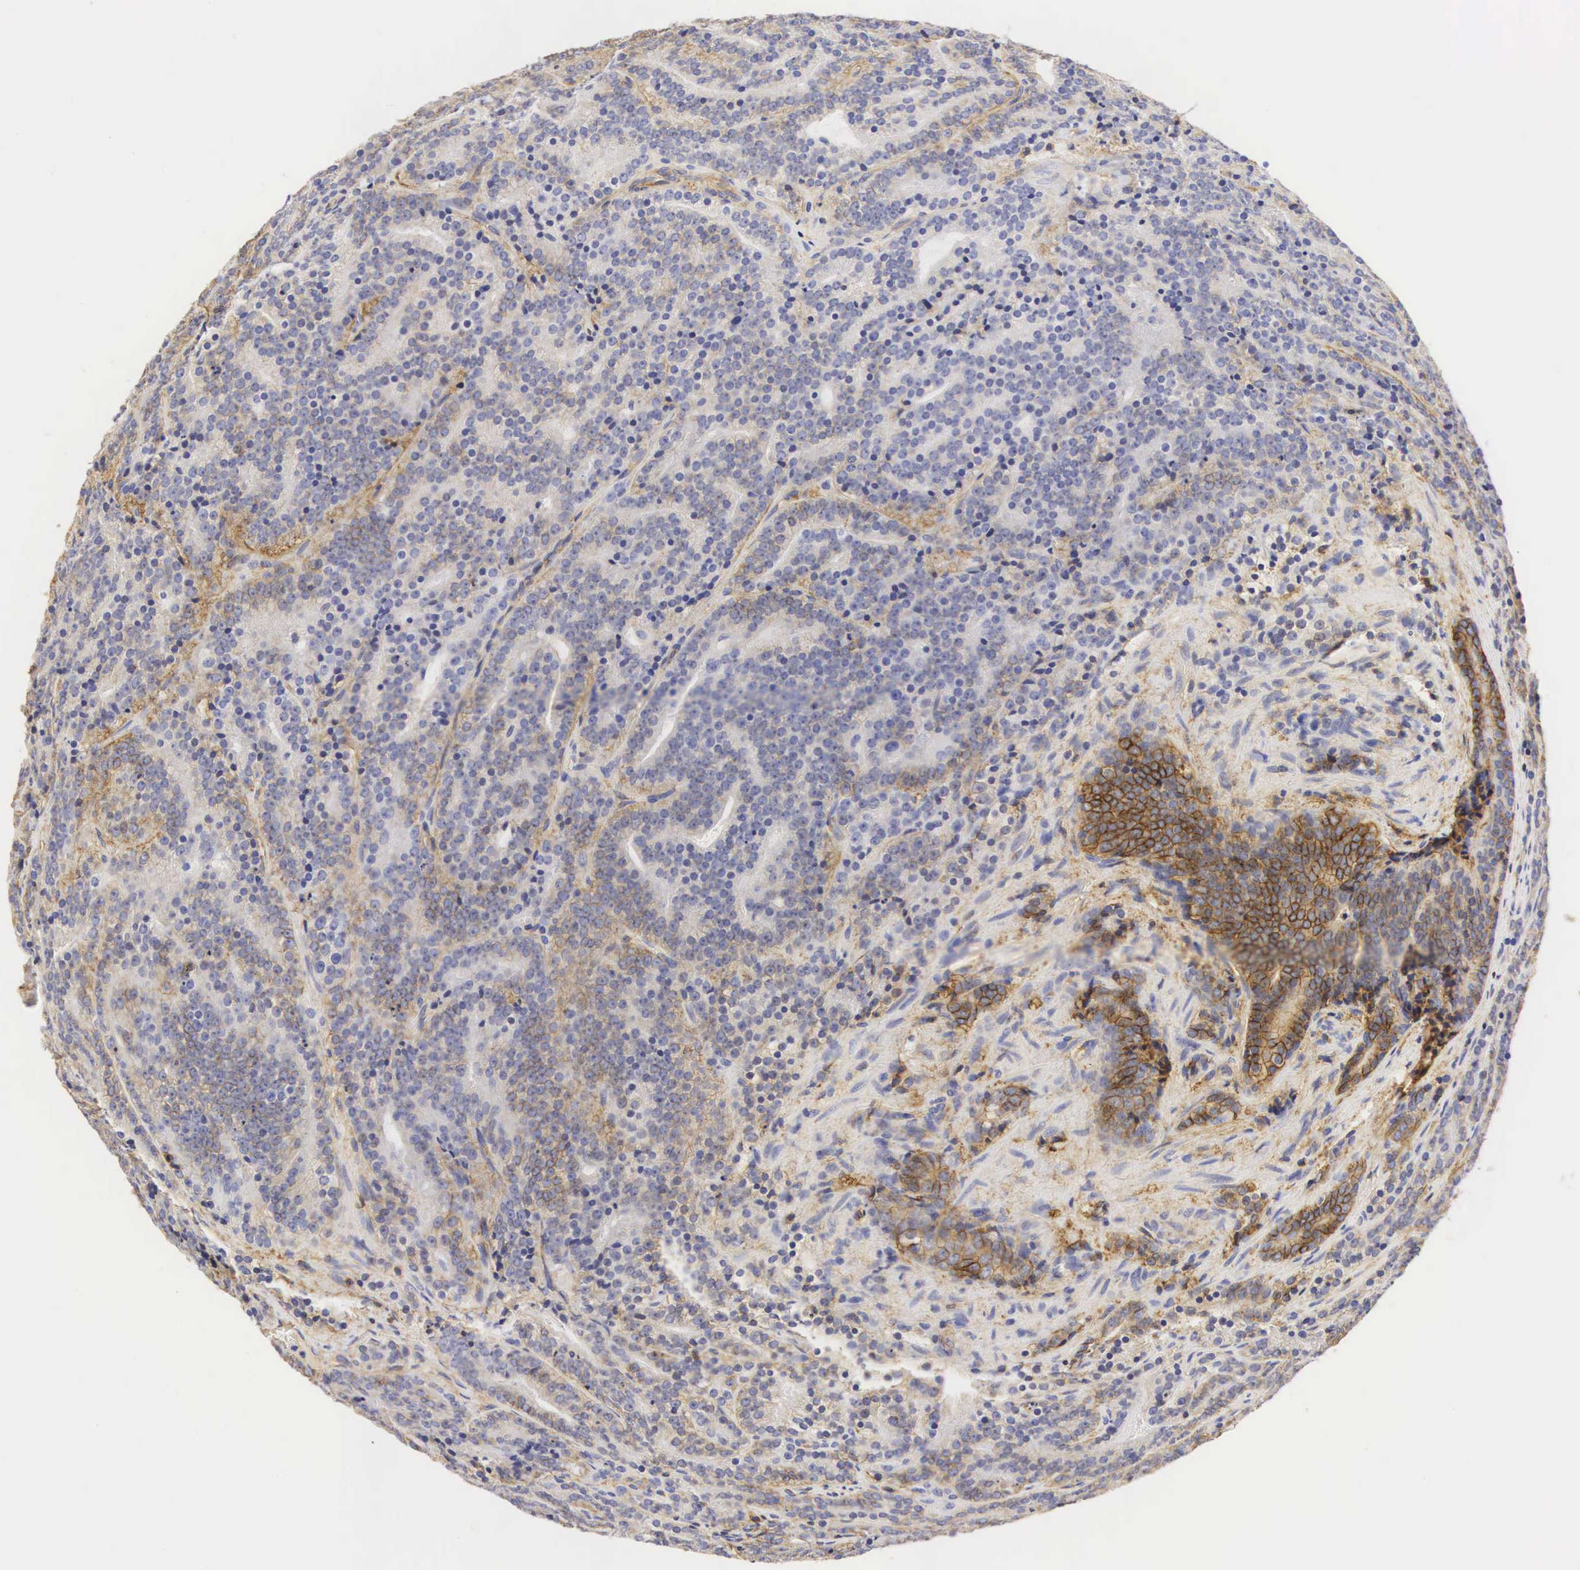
{"staining": {"intensity": "moderate", "quantity": "25%-75%", "location": "cytoplasmic/membranous"}, "tissue": "prostate cancer", "cell_type": "Tumor cells", "image_type": "cancer", "snomed": [{"axis": "morphology", "description": "Adenocarcinoma, Medium grade"}, {"axis": "topography", "description": "Prostate"}], "caption": "Immunohistochemistry (IHC) photomicrograph of human prostate medium-grade adenocarcinoma stained for a protein (brown), which demonstrates medium levels of moderate cytoplasmic/membranous staining in approximately 25%-75% of tumor cells.", "gene": "CD99", "patient": {"sex": "male", "age": 65}}